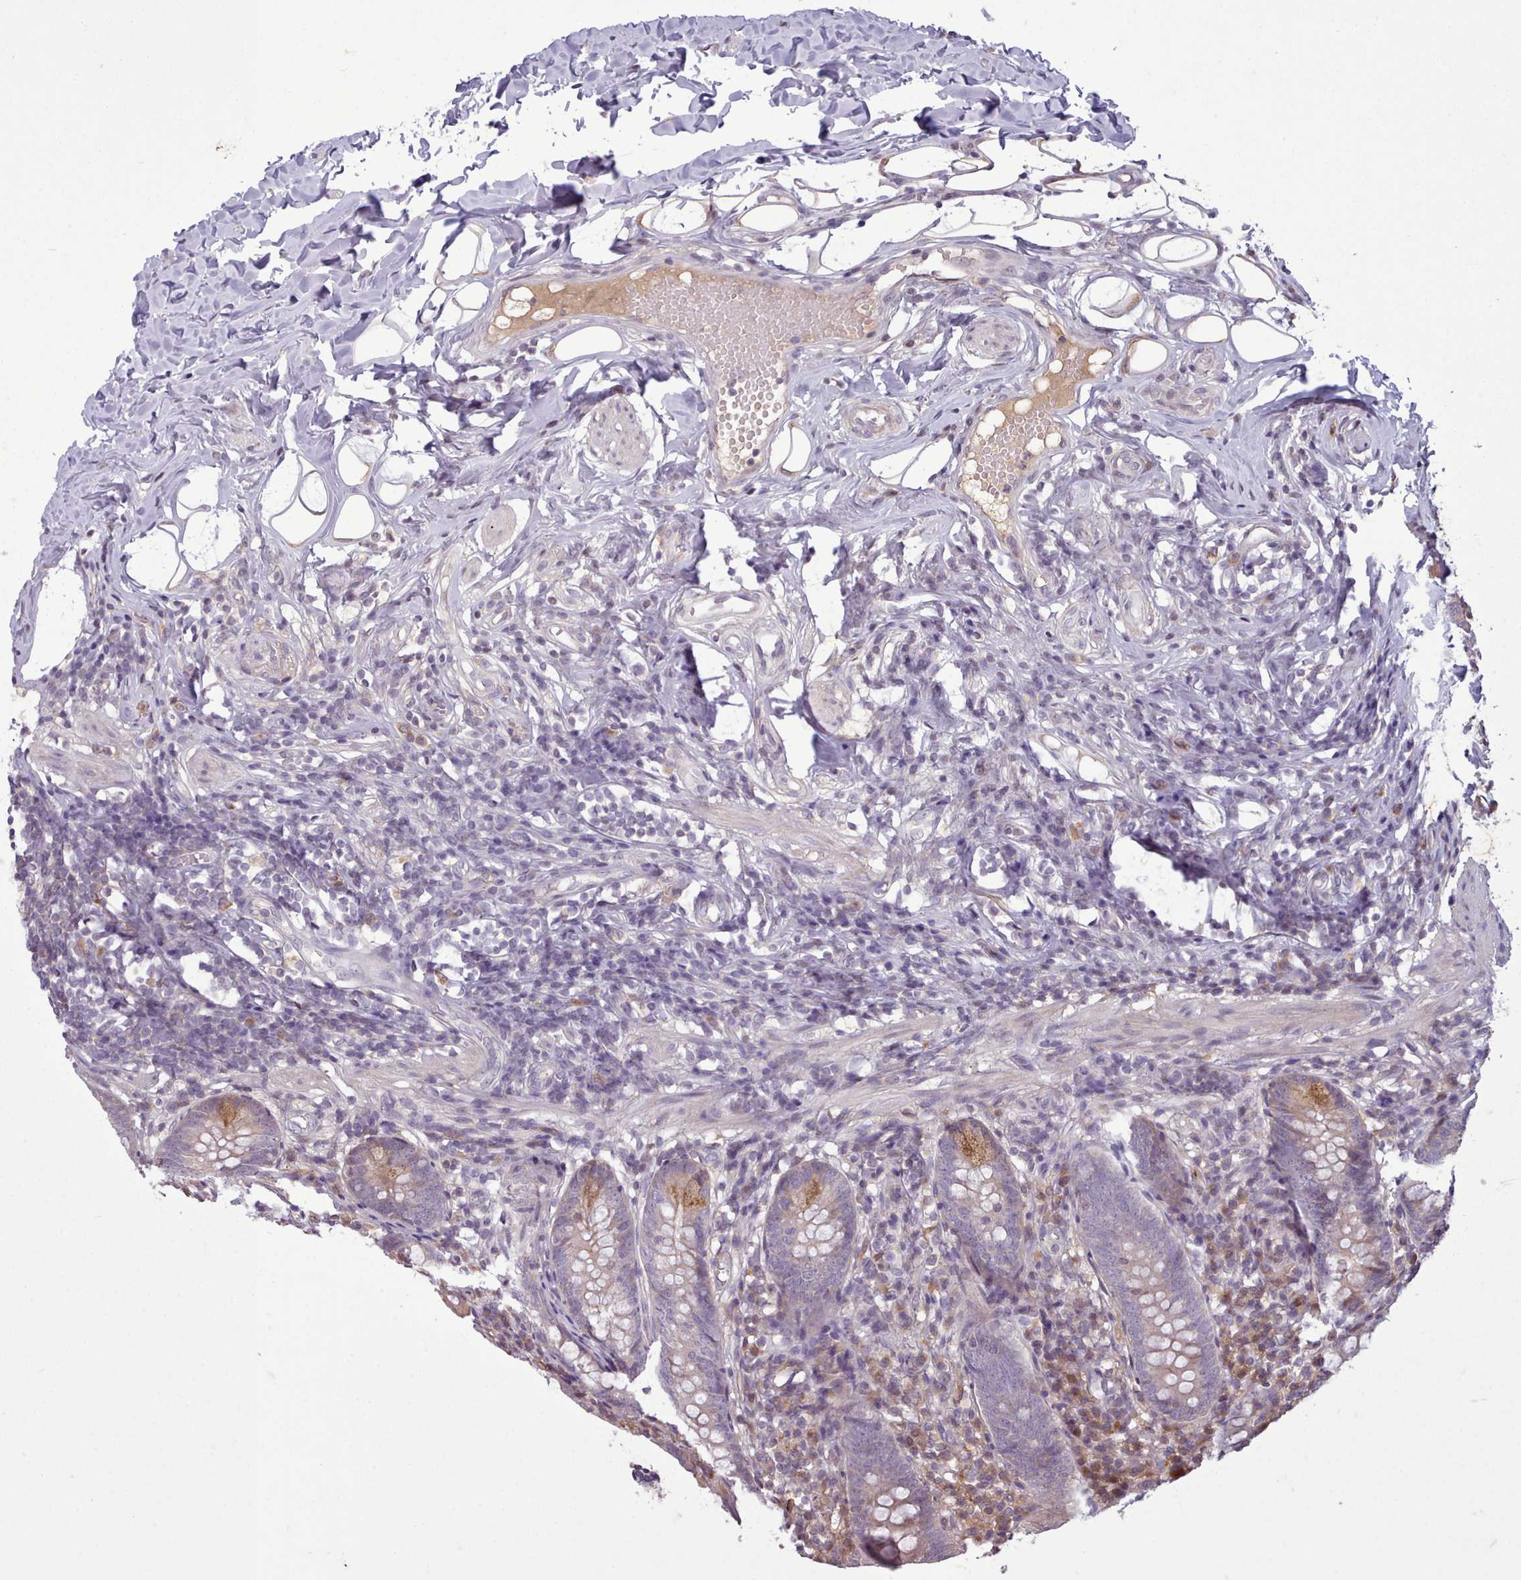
{"staining": {"intensity": "moderate", "quantity": "<25%", "location": "cytoplasmic/membranous"}, "tissue": "appendix", "cell_type": "Glandular cells", "image_type": "normal", "snomed": [{"axis": "morphology", "description": "Normal tissue, NOS"}, {"axis": "topography", "description": "Appendix"}], "caption": "DAB immunohistochemical staining of unremarkable appendix shows moderate cytoplasmic/membranous protein positivity in approximately <25% of glandular cells. The staining was performed using DAB, with brown indicating positive protein expression. Nuclei are stained blue with hematoxylin.", "gene": "NMRK1", "patient": {"sex": "female", "age": 62}}